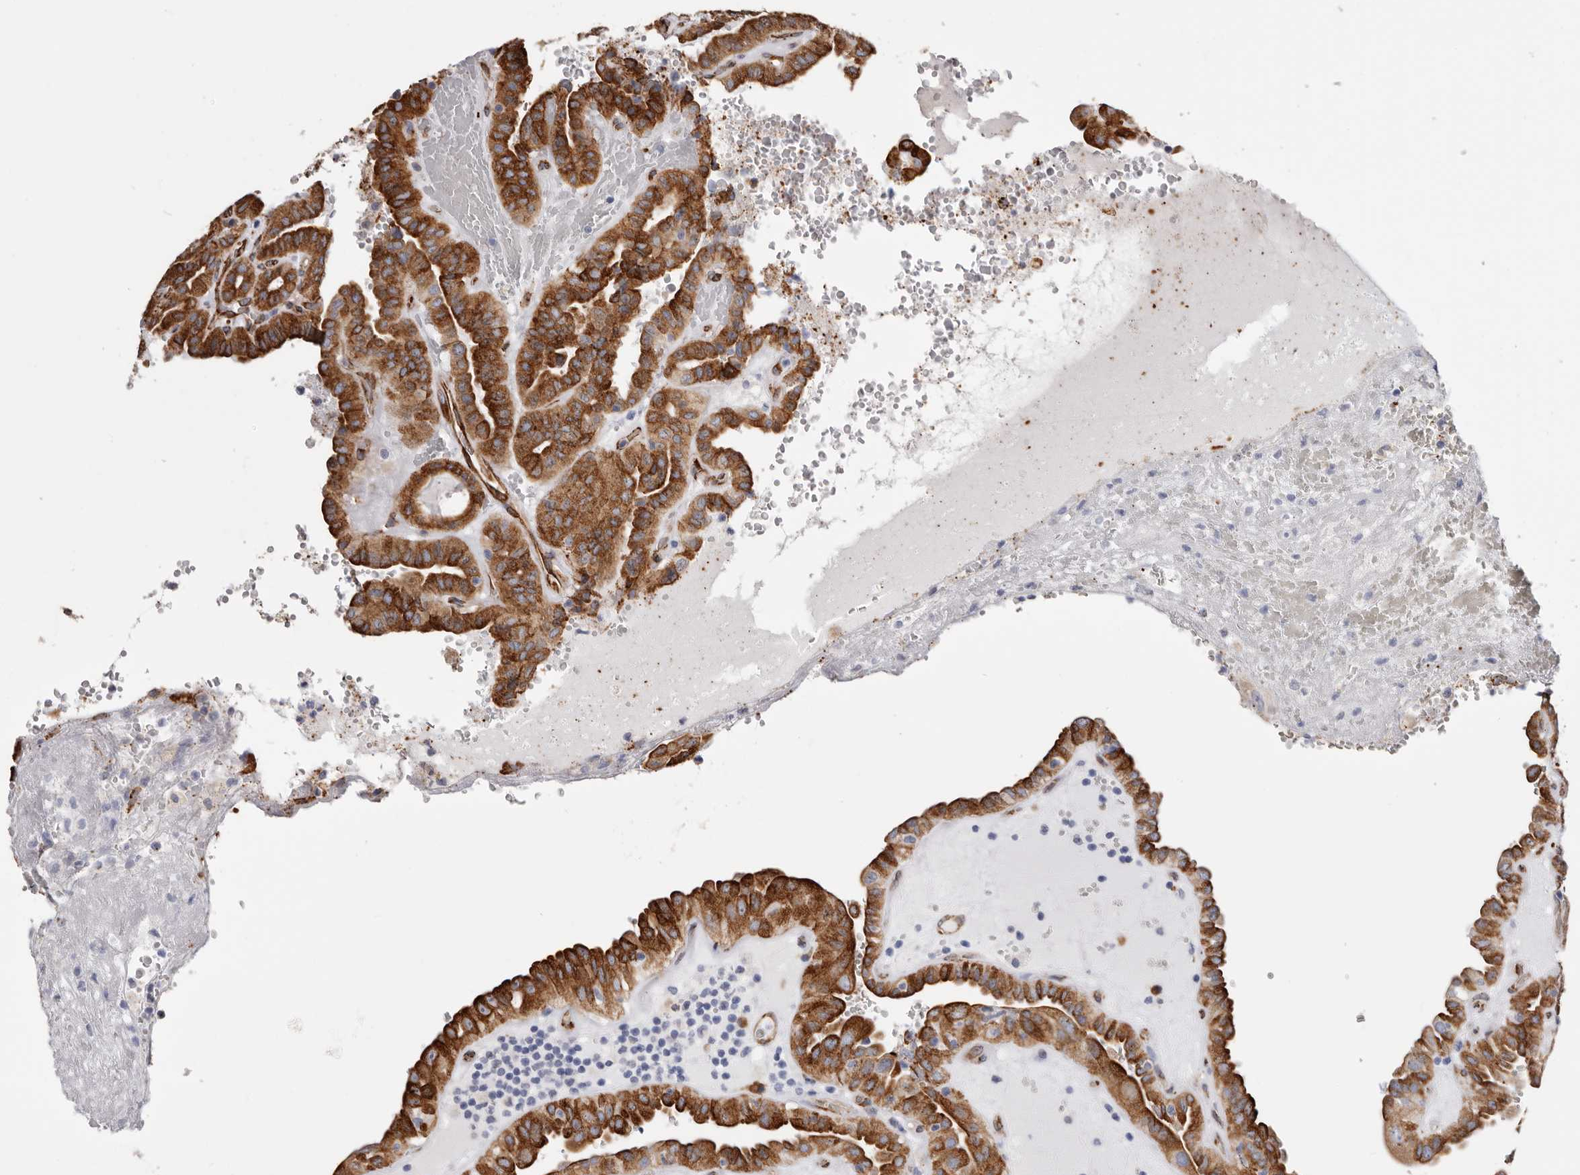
{"staining": {"intensity": "strong", "quantity": ">75%", "location": "cytoplasmic/membranous"}, "tissue": "thyroid cancer", "cell_type": "Tumor cells", "image_type": "cancer", "snomed": [{"axis": "morphology", "description": "Papillary adenocarcinoma, NOS"}, {"axis": "topography", "description": "Thyroid gland"}], "caption": "Papillary adenocarcinoma (thyroid) stained with immunohistochemistry exhibits strong cytoplasmic/membranous positivity in approximately >75% of tumor cells.", "gene": "SEMA3E", "patient": {"sex": "male", "age": 77}}